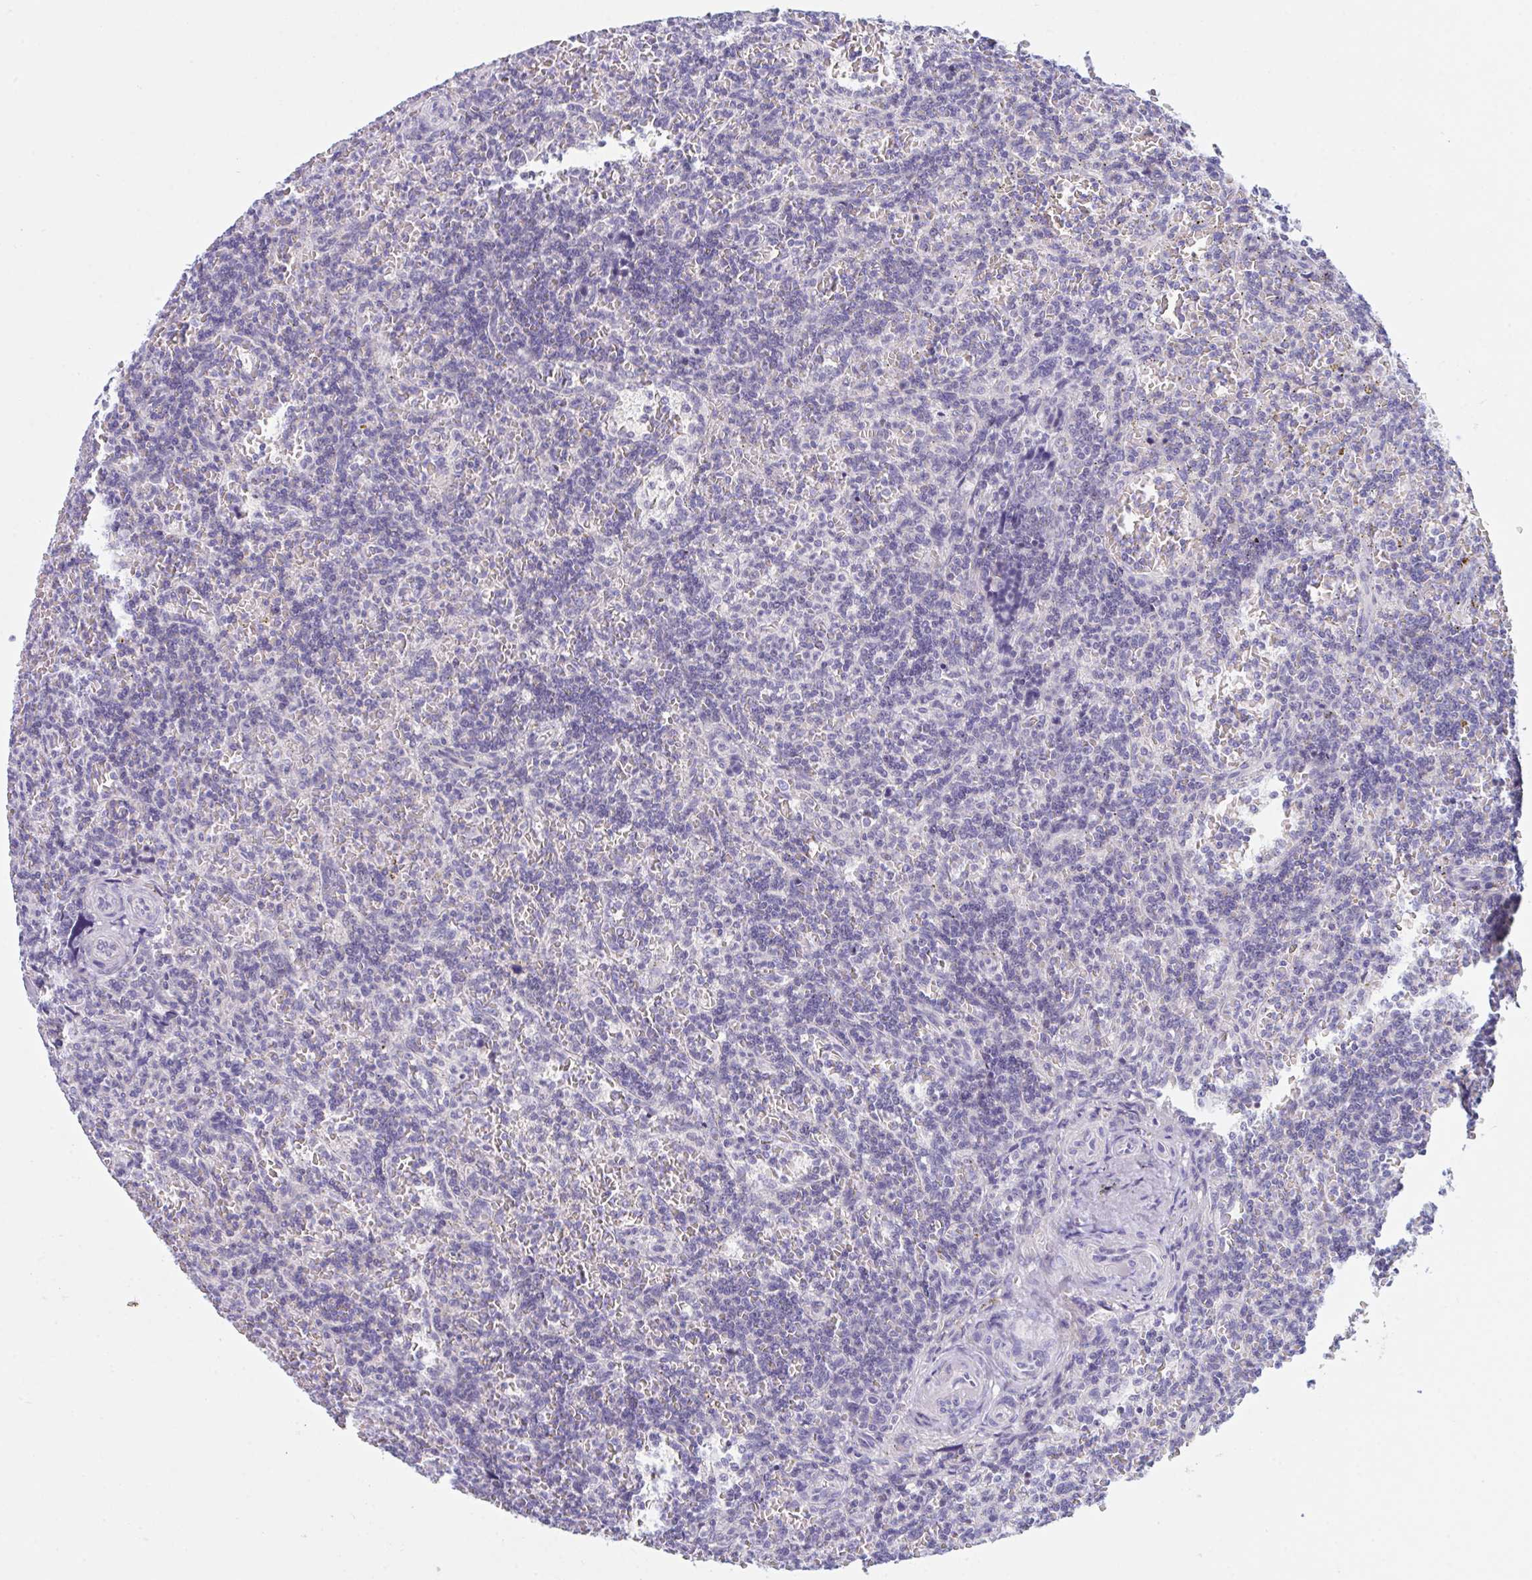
{"staining": {"intensity": "negative", "quantity": "none", "location": "none"}, "tissue": "lymphoma", "cell_type": "Tumor cells", "image_type": "cancer", "snomed": [{"axis": "morphology", "description": "Malignant lymphoma, non-Hodgkin's type, Low grade"}, {"axis": "topography", "description": "Spleen"}], "caption": "Malignant lymphoma, non-Hodgkin's type (low-grade) stained for a protein using IHC demonstrates no positivity tumor cells.", "gene": "NAA30", "patient": {"sex": "male", "age": 73}}